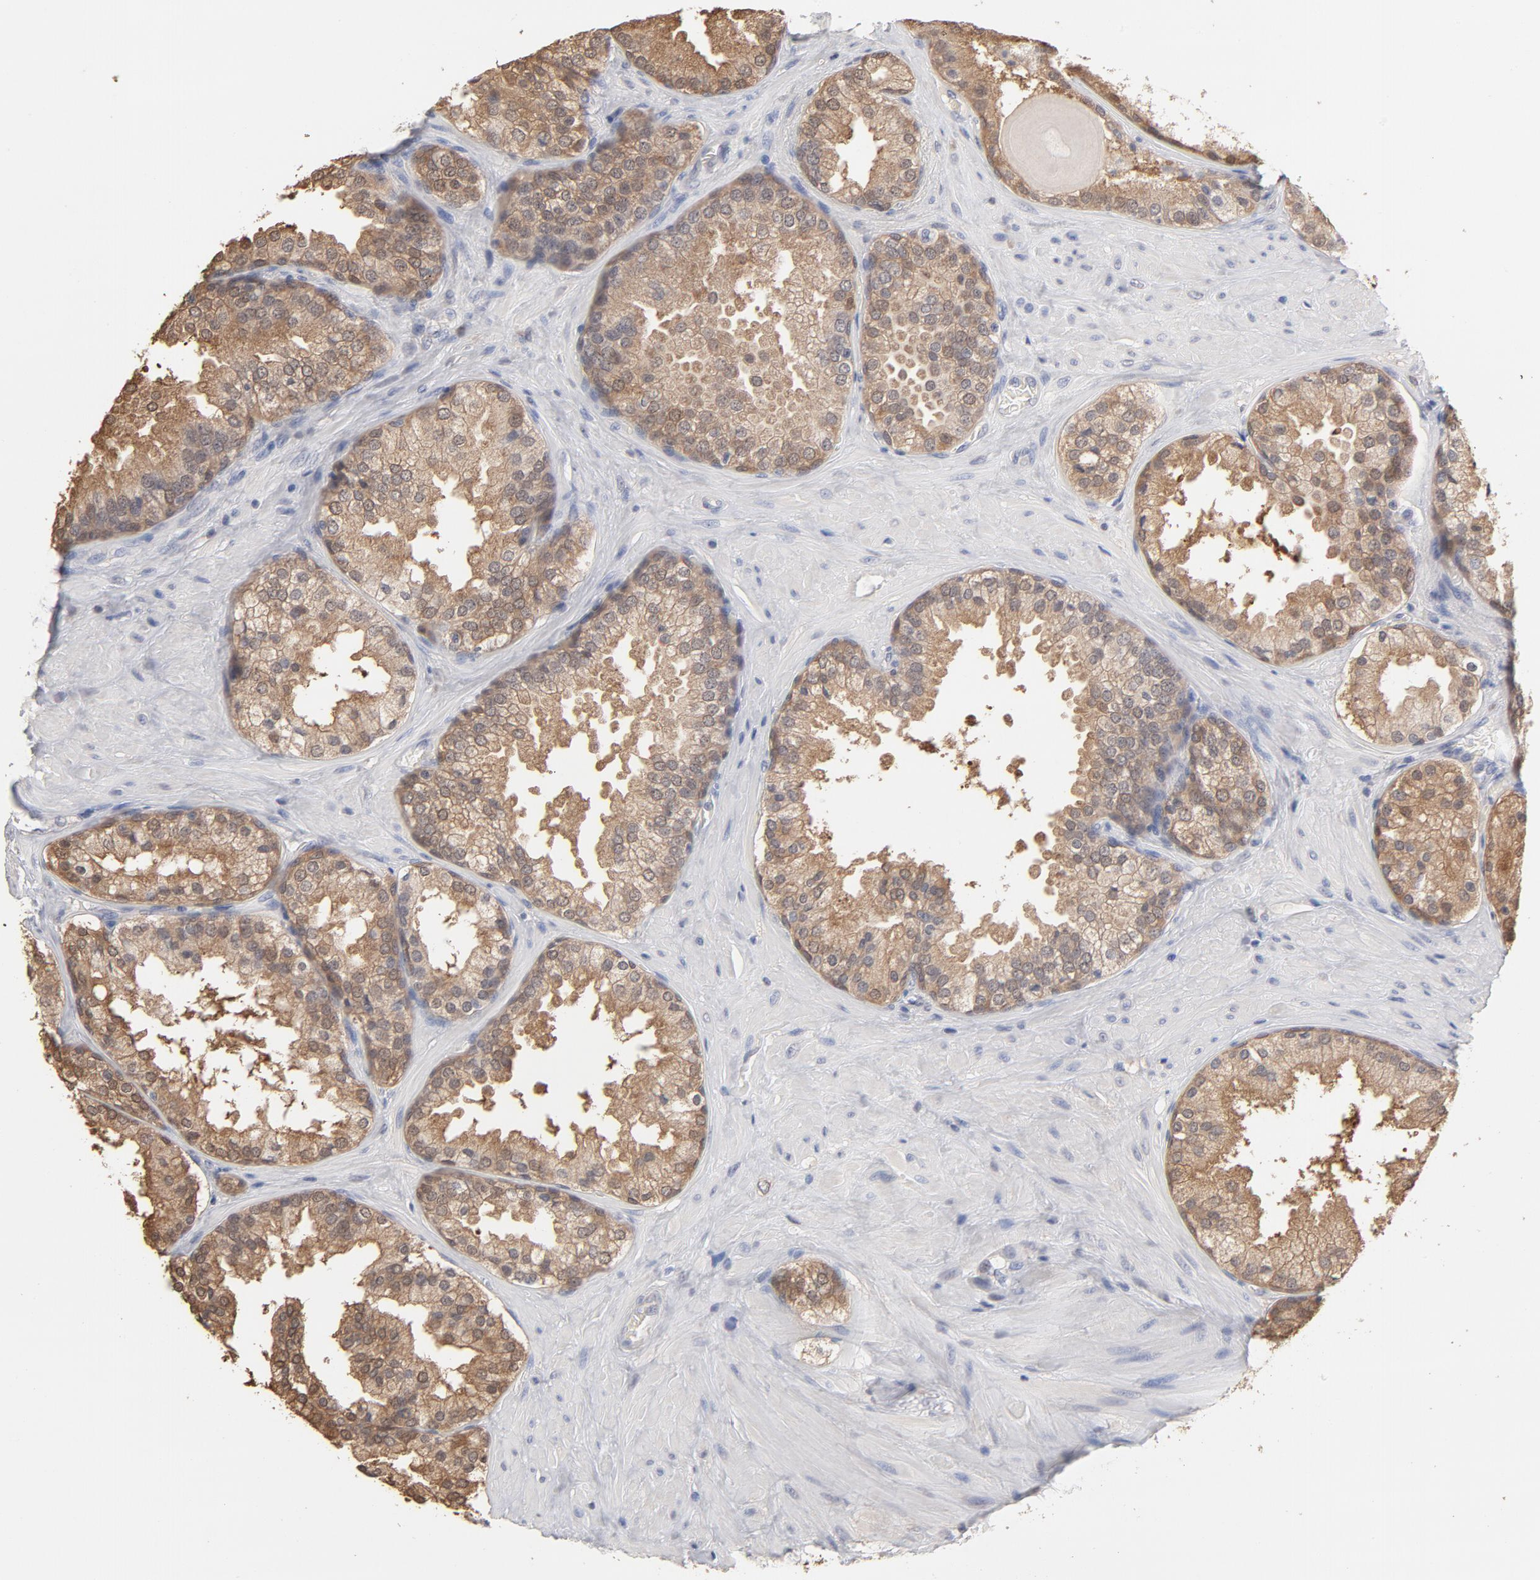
{"staining": {"intensity": "strong", "quantity": ">75%", "location": "cytoplasmic/membranous"}, "tissue": "prostate cancer", "cell_type": "Tumor cells", "image_type": "cancer", "snomed": [{"axis": "morphology", "description": "Adenocarcinoma, High grade"}, {"axis": "topography", "description": "Prostate"}], "caption": "Immunohistochemistry photomicrograph of neoplastic tissue: human prostate high-grade adenocarcinoma stained using immunohistochemistry displays high levels of strong protein expression localized specifically in the cytoplasmic/membranous of tumor cells, appearing as a cytoplasmic/membranous brown color.", "gene": "MIF", "patient": {"sex": "male", "age": 70}}